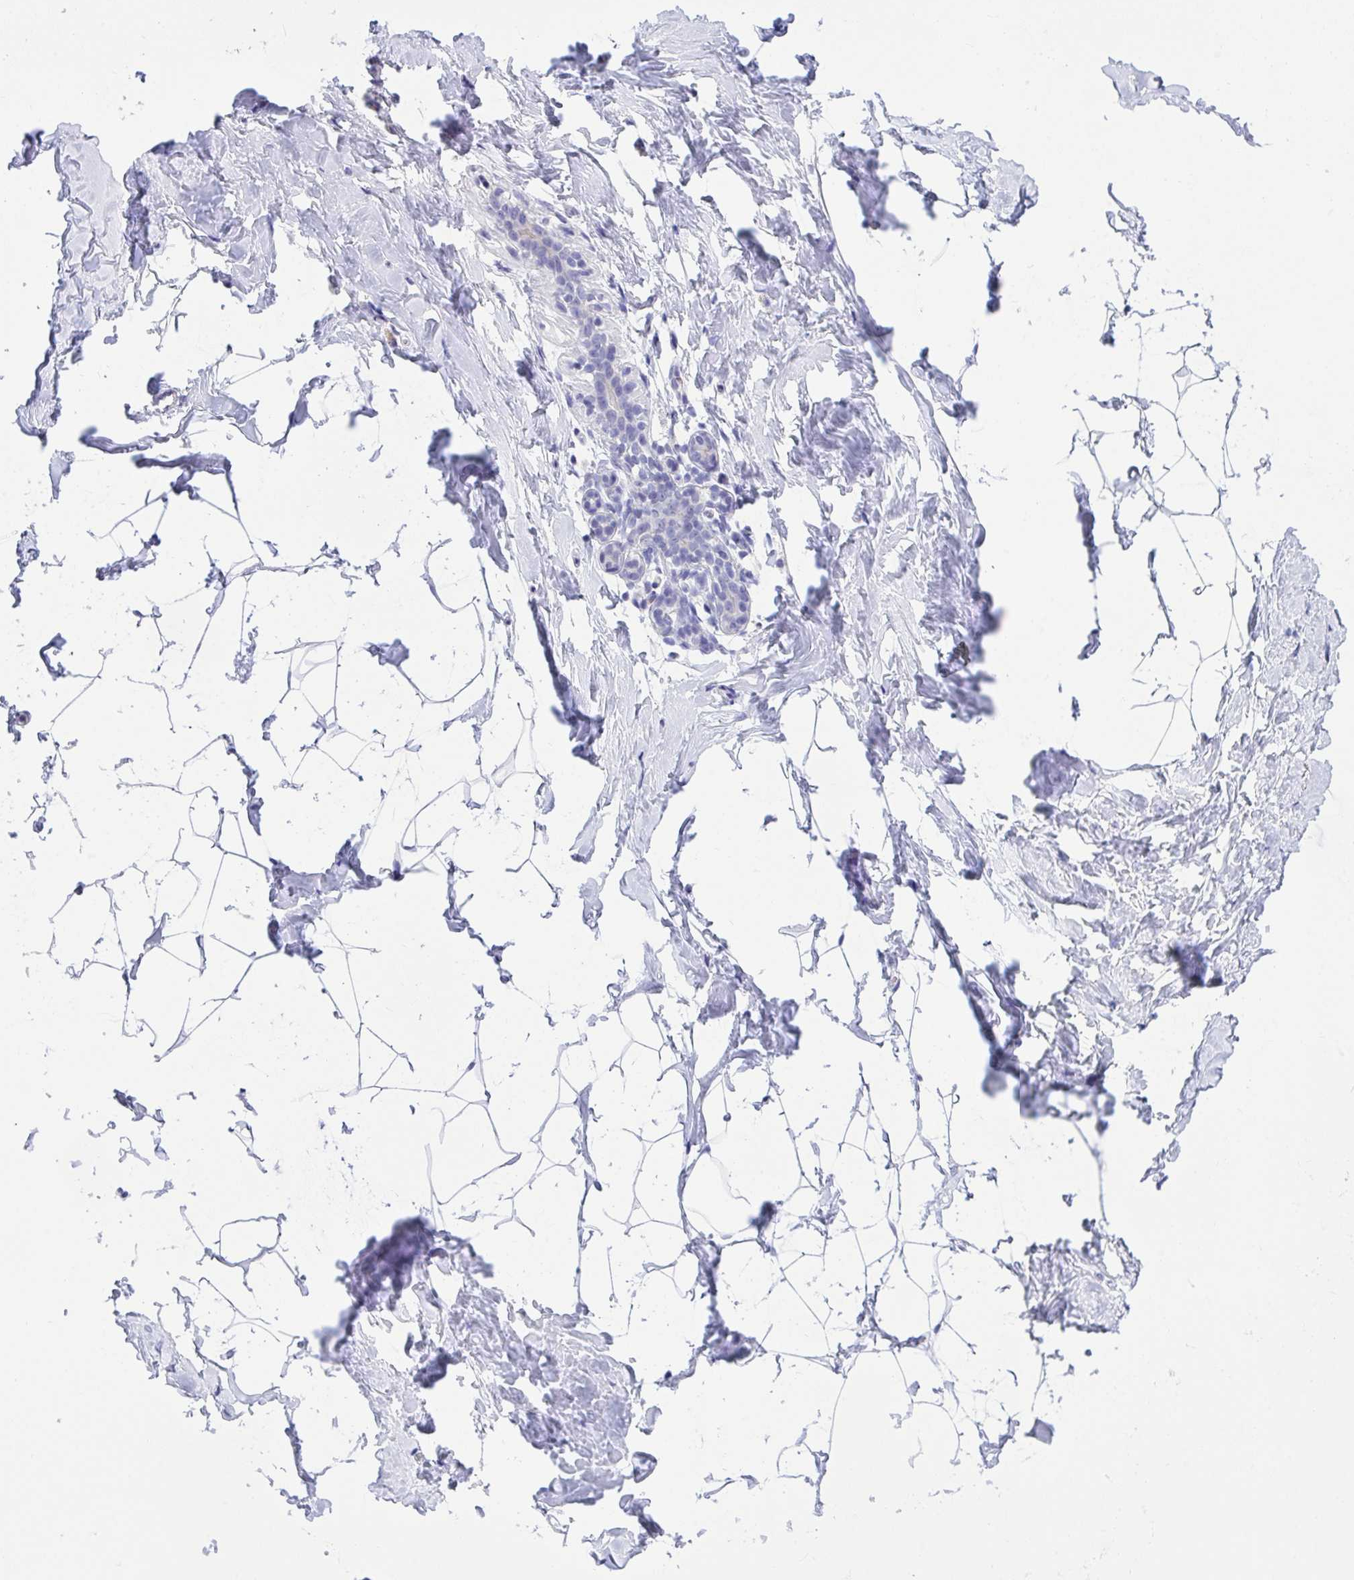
{"staining": {"intensity": "negative", "quantity": "none", "location": "none"}, "tissue": "breast", "cell_type": "Adipocytes", "image_type": "normal", "snomed": [{"axis": "morphology", "description": "Normal tissue, NOS"}, {"axis": "topography", "description": "Breast"}], "caption": "Immunohistochemical staining of benign human breast reveals no significant staining in adipocytes. Nuclei are stained in blue.", "gene": "PPP1CA", "patient": {"sex": "female", "age": 32}}